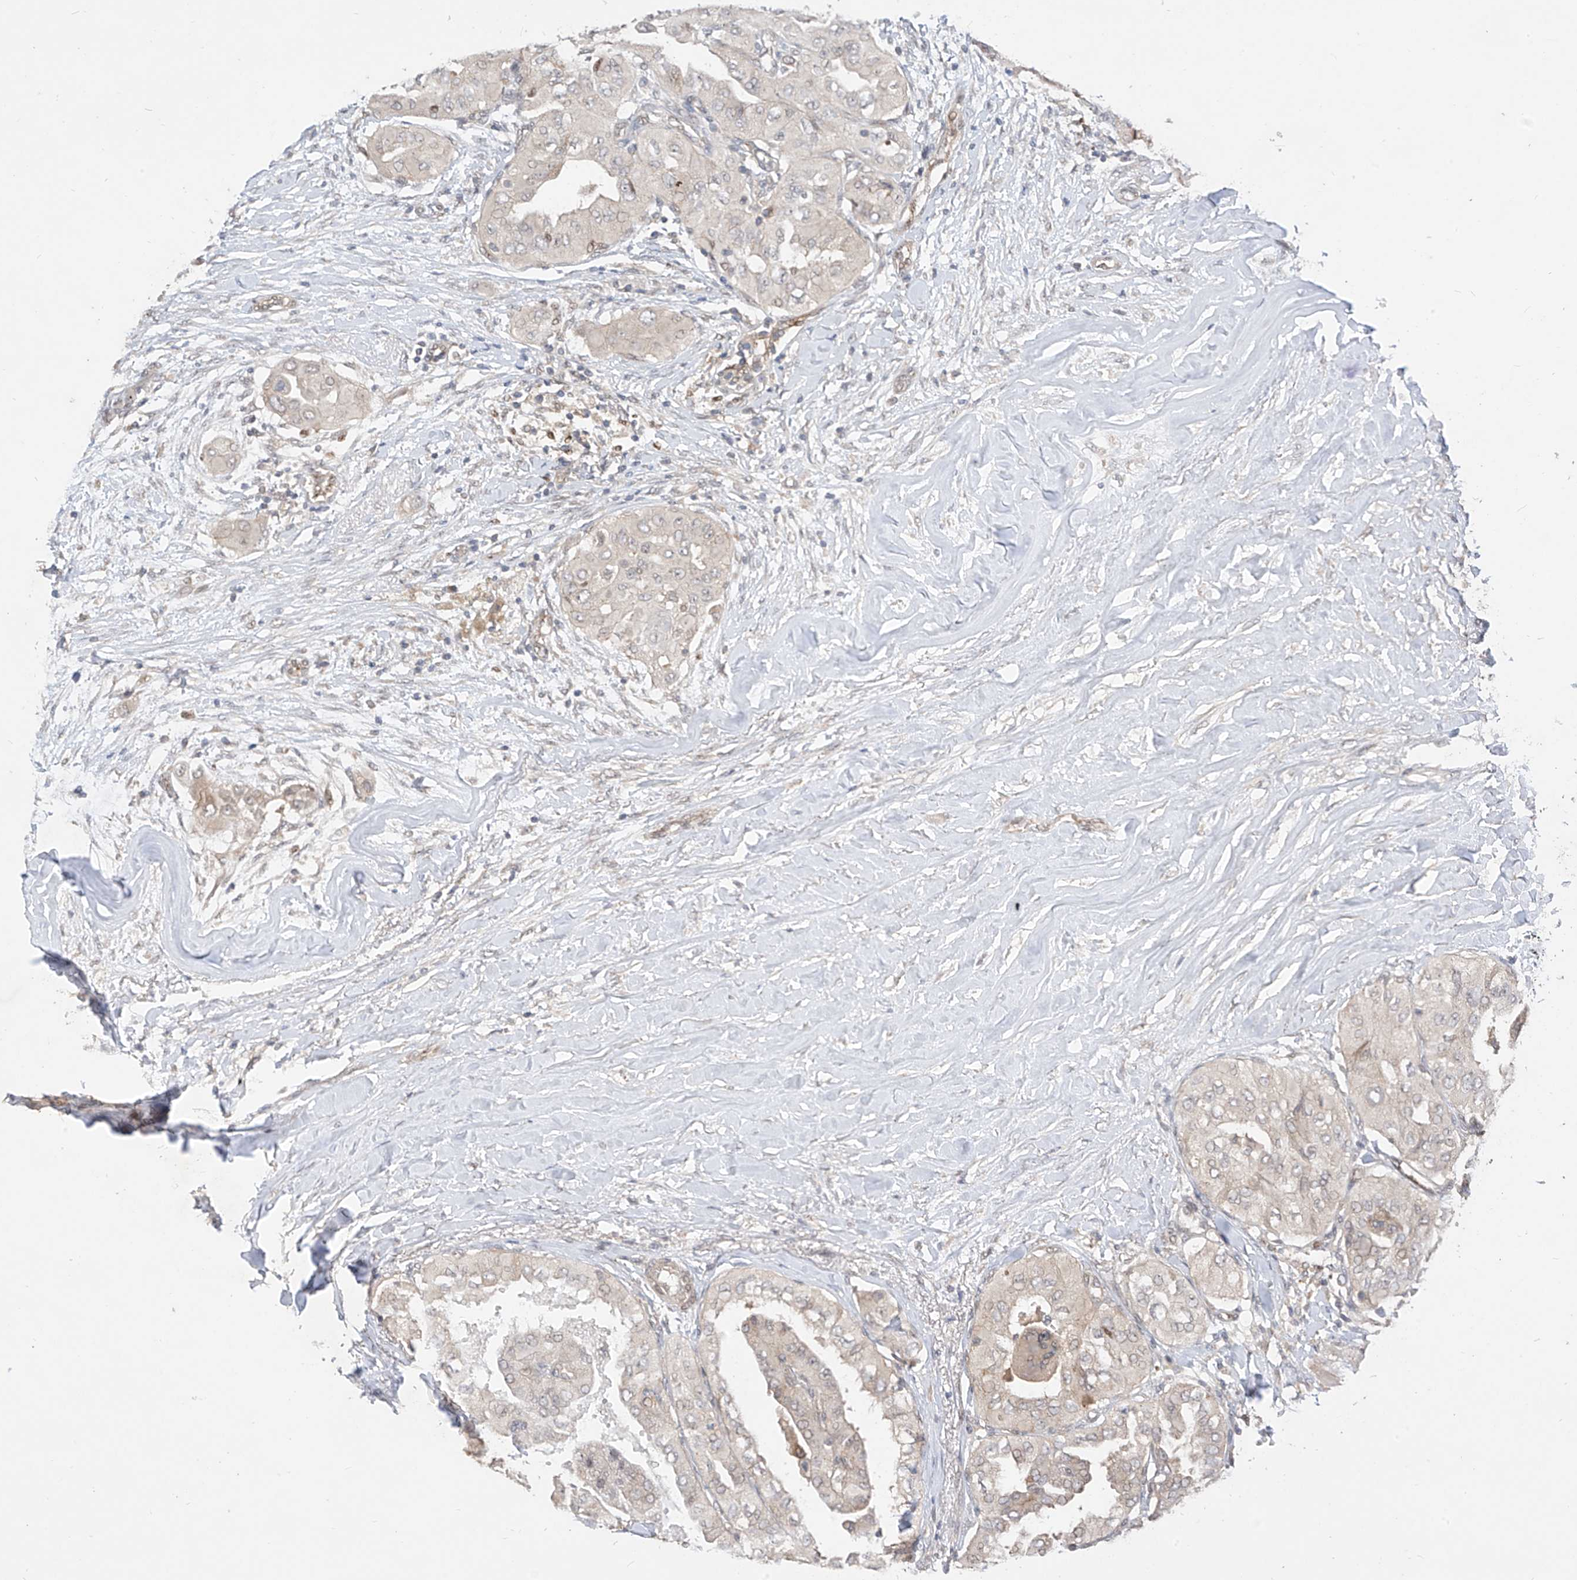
{"staining": {"intensity": "negative", "quantity": "none", "location": "none"}, "tissue": "thyroid cancer", "cell_type": "Tumor cells", "image_type": "cancer", "snomed": [{"axis": "morphology", "description": "Papillary adenocarcinoma, NOS"}, {"axis": "topography", "description": "Thyroid gland"}], "caption": "Tumor cells are negative for protein expression in human papillary adenocarcinoma (thyroid).", "gene": "MRTFA", "patient": {"sex": "female", "age": 59}}